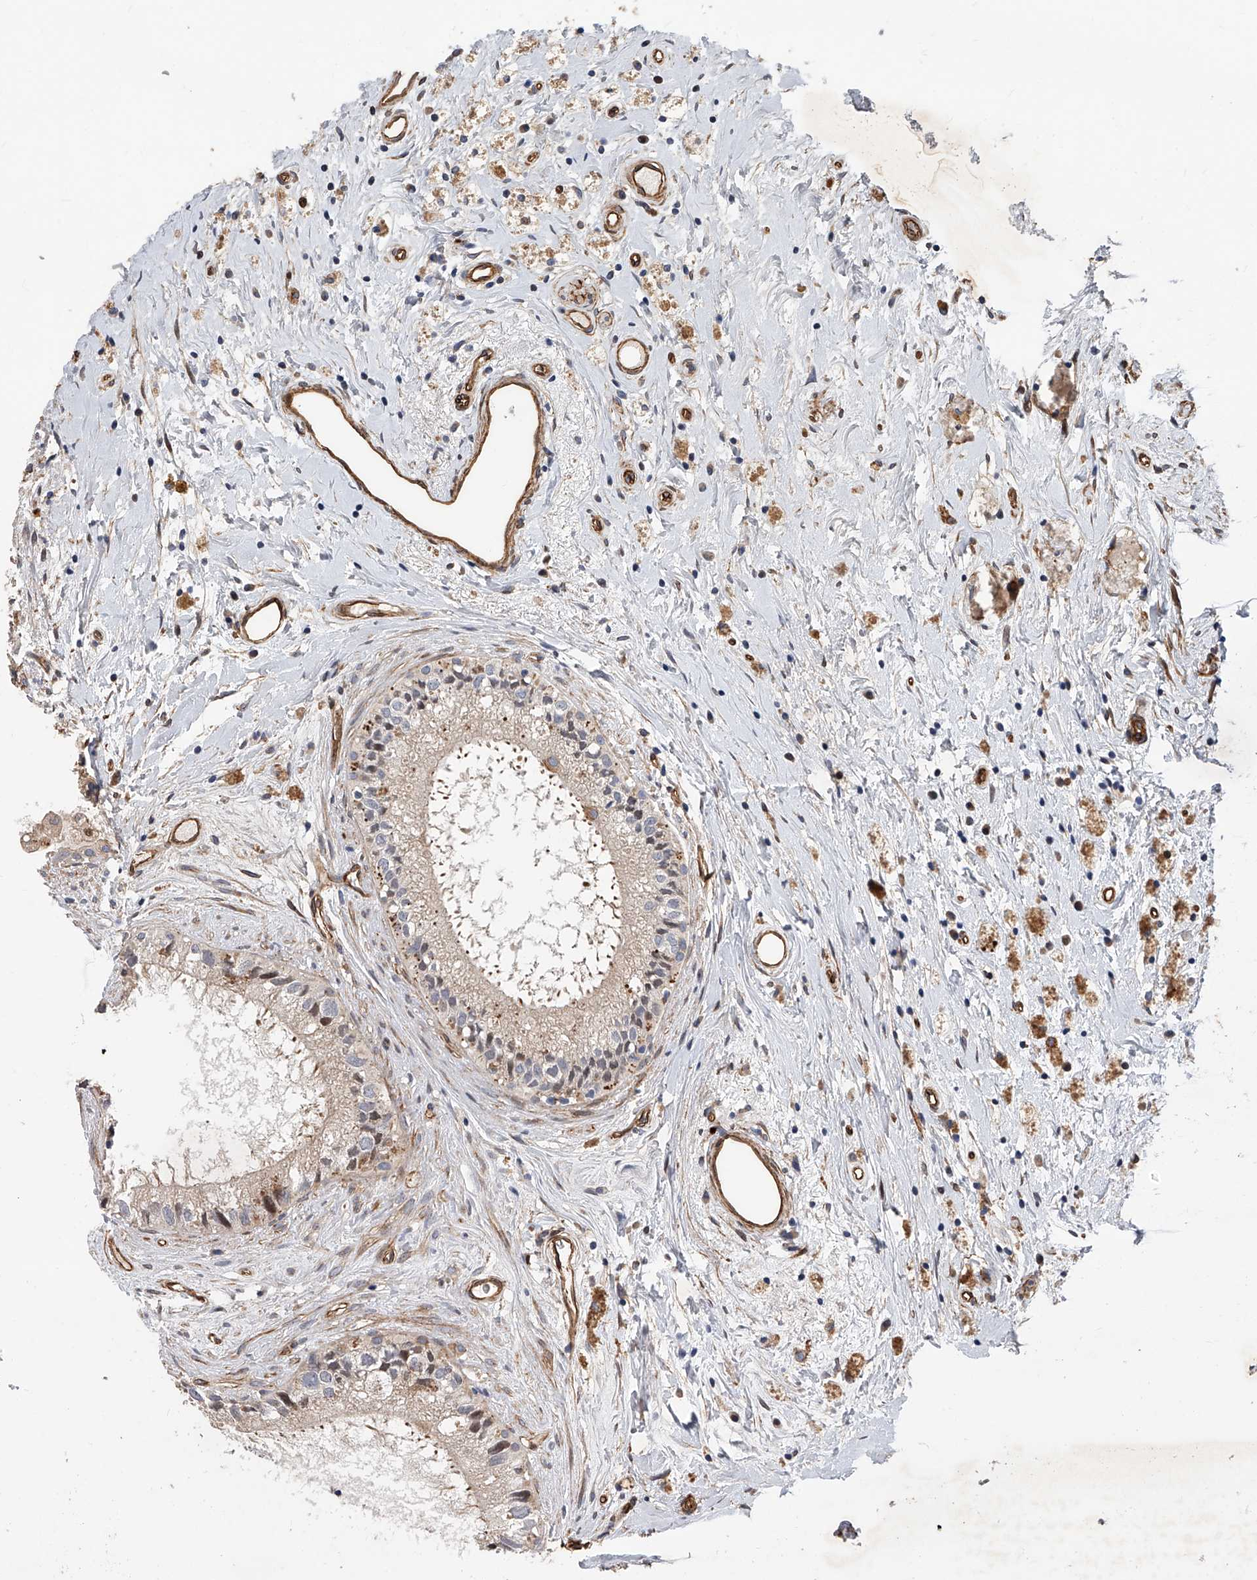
{"staining": {"intensity": "negative", "quantity": "none", "location": "none"}, "tissue": "epididymis", "cell_type": "Glandular cells", "image_type": "normal", "snomed": [{"axis": "morphology", "description": "Normal tissue, NOS"}, {"axis": "topography", "description": "Epididymis"}], "caption": "Histopathology image shows no significant protein expression in glandular cells of benign epididymis.", "gene": "PDSS2", "patient": {"sex": "male", "age": 80}}